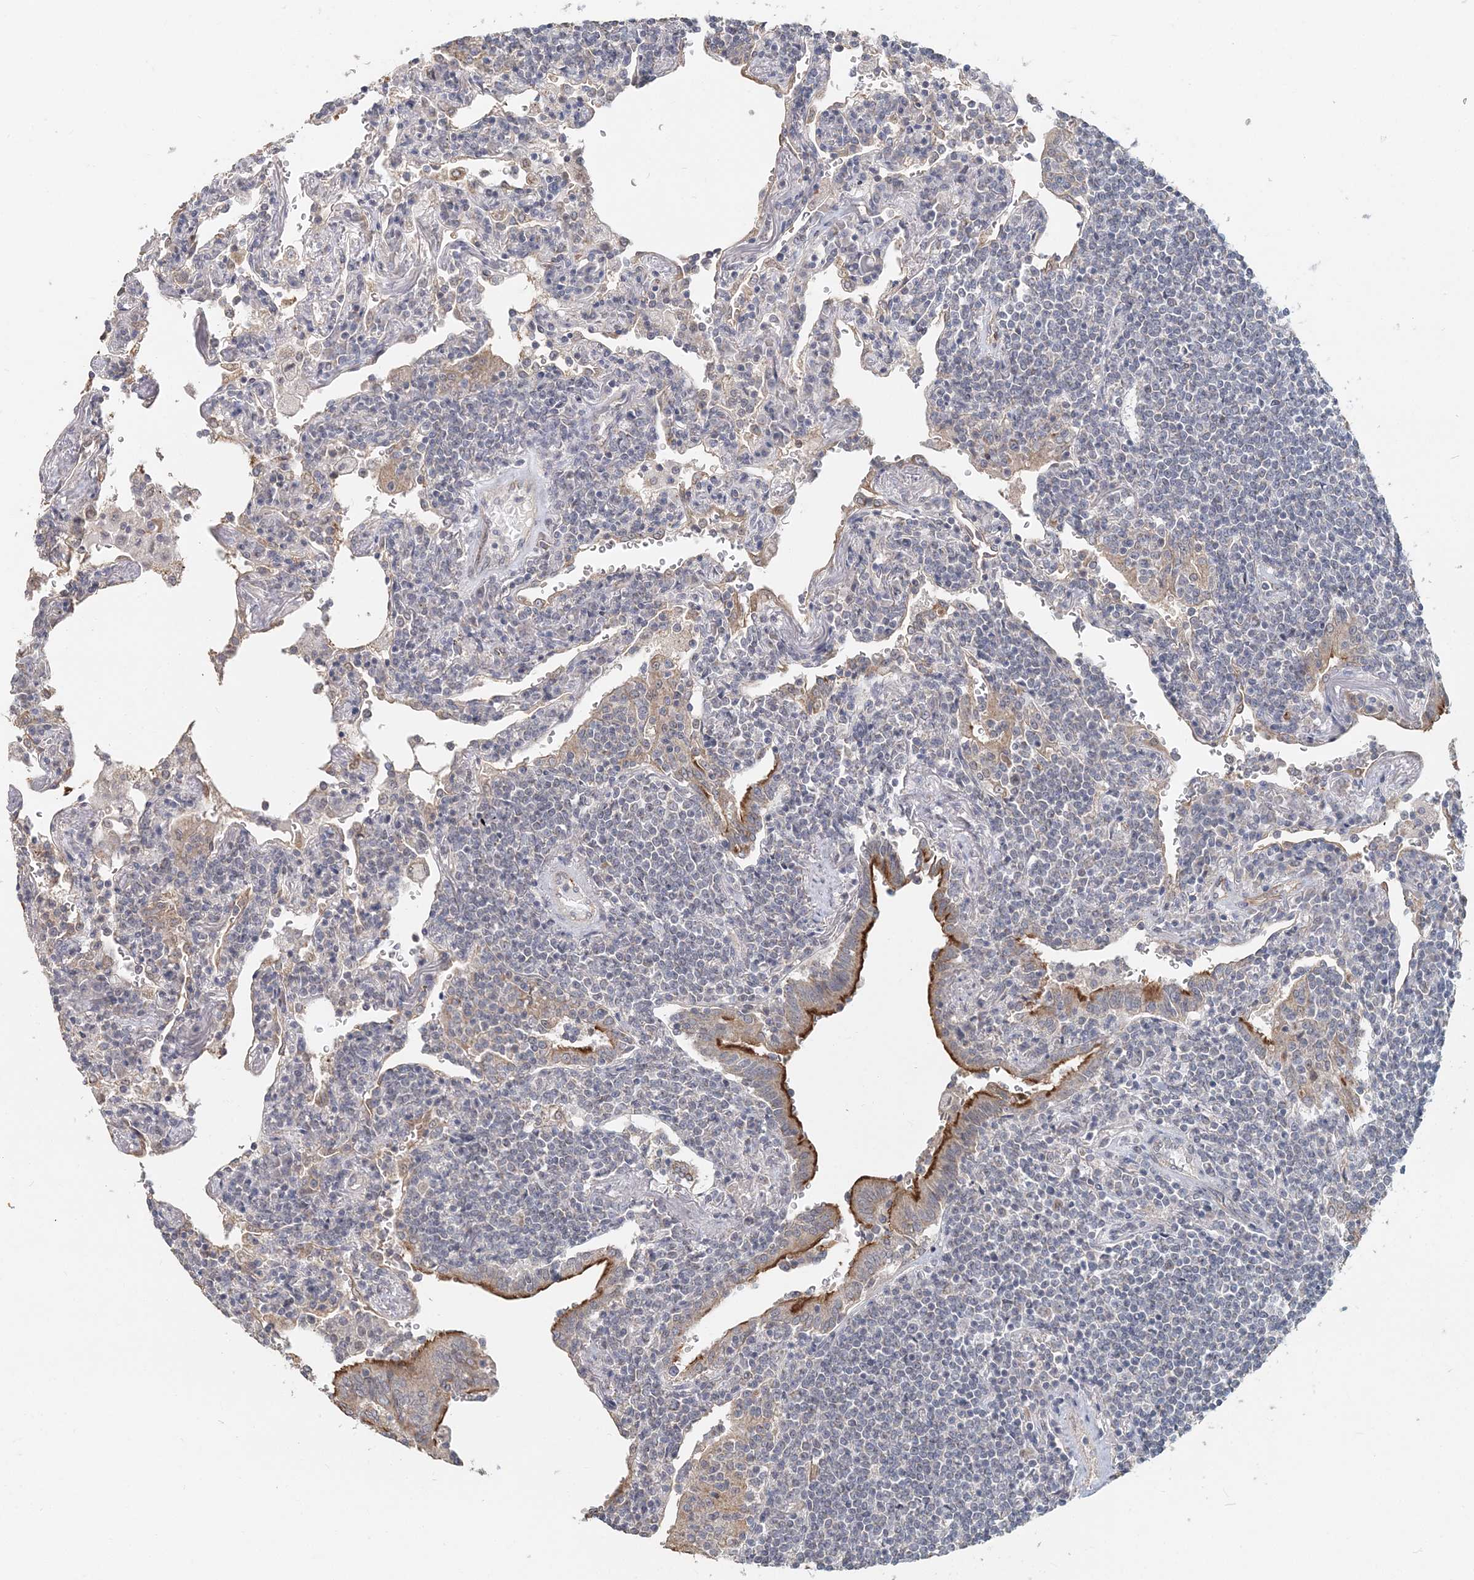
{"staining": {"intensity": "negative", "quantity": "none", "location": "none"}, "tissue": "lymphoma", "cell_type": "Tumor cells", "image_type": "cancer", "snomed": [{"axis": "morphology", "description": "Malignant lymphoma, non-Hodgkin's type, Low grade"}, {"axis": "topography", "description": "Lung"}], "caption": "Tumor cells are negative for brown protein staining in lymphoma.", "gene": "FBXO38", "patient": {"sex": "female", "age": 71}}